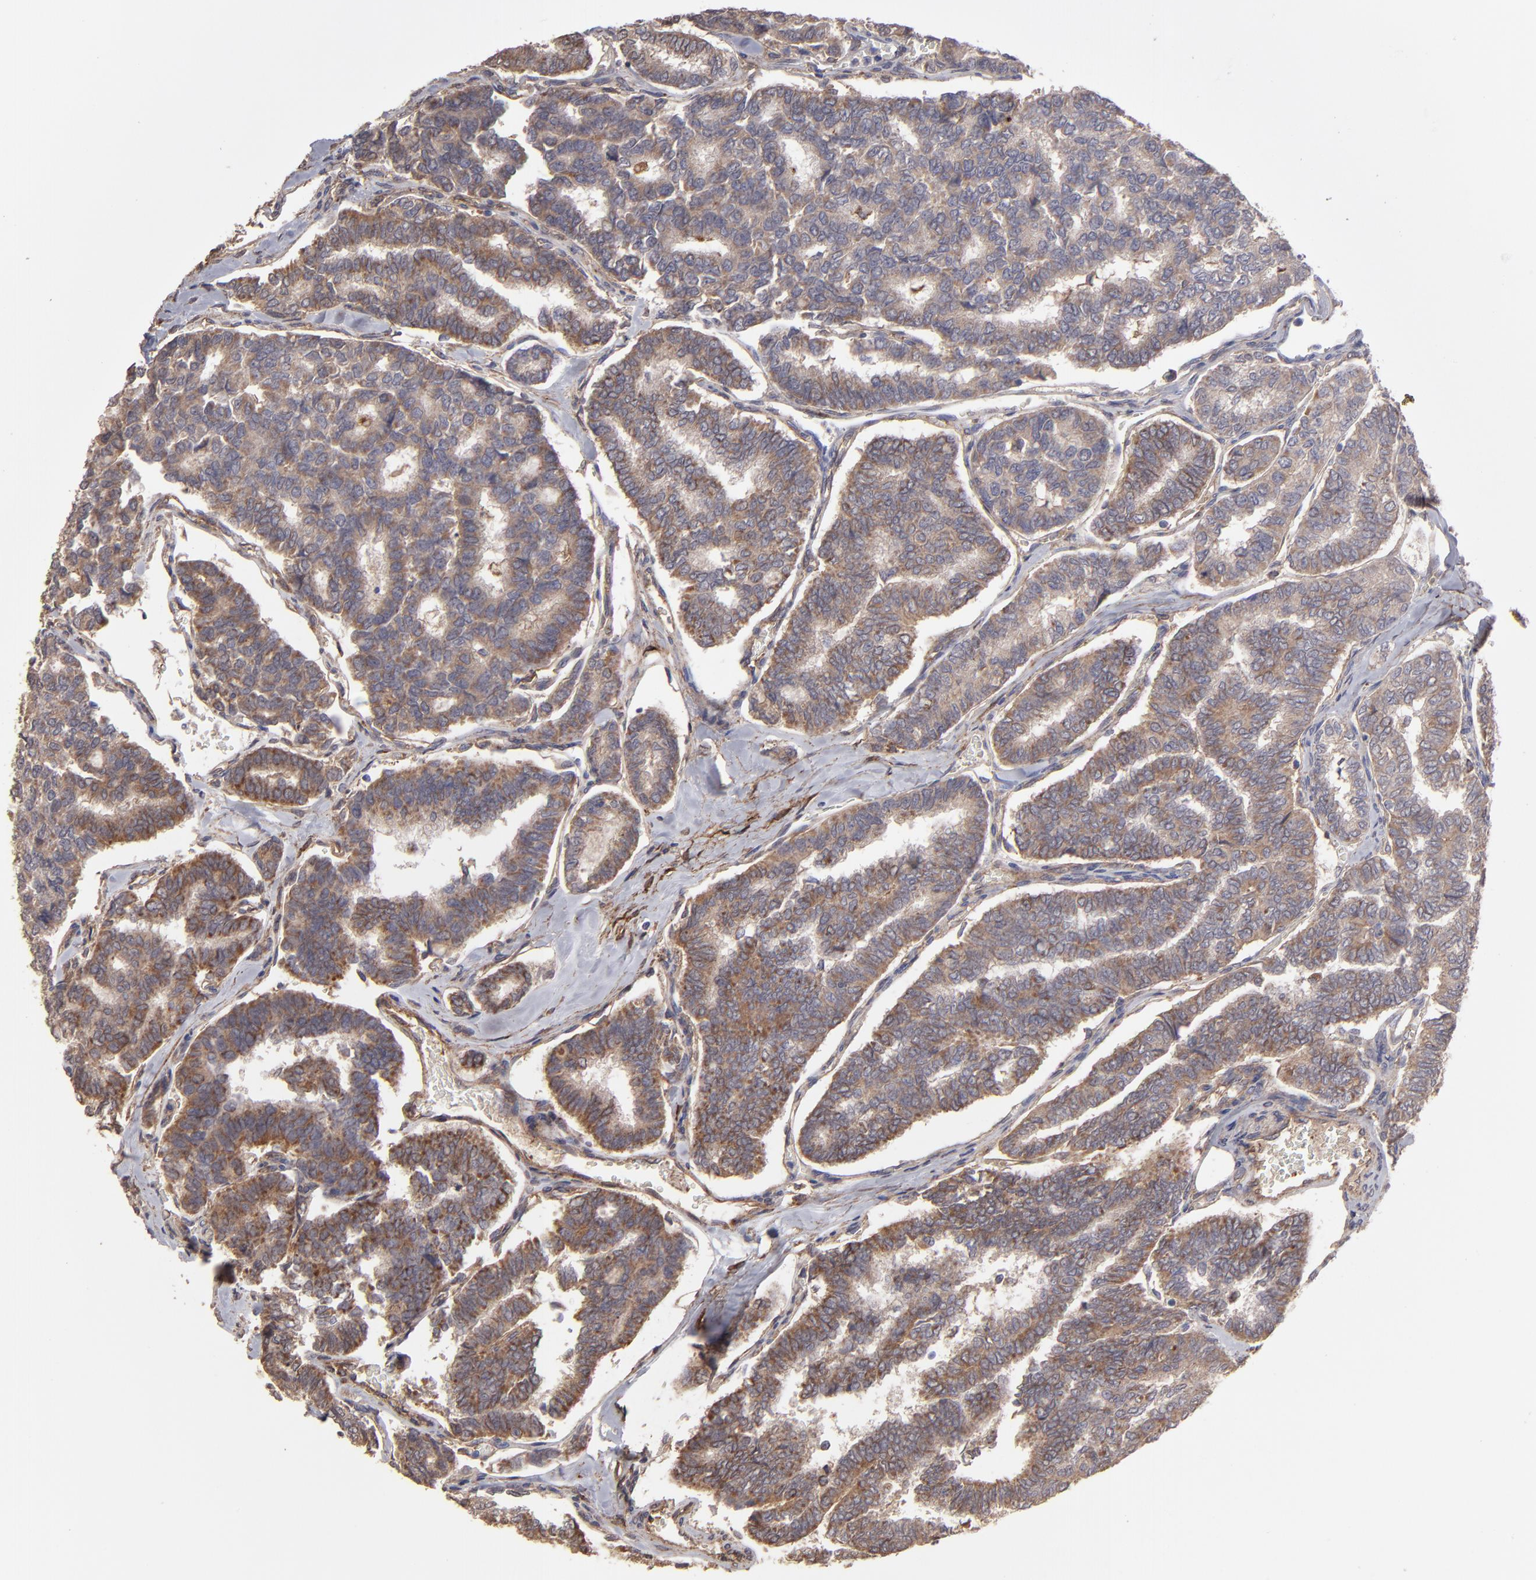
{"staining": {"intensity": "moderate", "quantity": ">75%", "location": "cytoplasmic/membranous"}, "tissue": "thyroid cancer", "cell_type": "Tumor cells", "image_type": "cancer", "snomed": [{"axis": "morphology", "description": "Papillary adenocarcinoma, NOS"}, {"axis": "topography", "description": "Thyroid gland"}], "caption": "An immunohistochemistry histopathology image of tumor tissue is shown. Protein staining in brown shows moderate cytoplasmic/membranous positivity in thyroid papillary adenocarcinoma within tumor cells.", "gene": "ITGB5", "patient": {"sex": "female", "age": 35}}